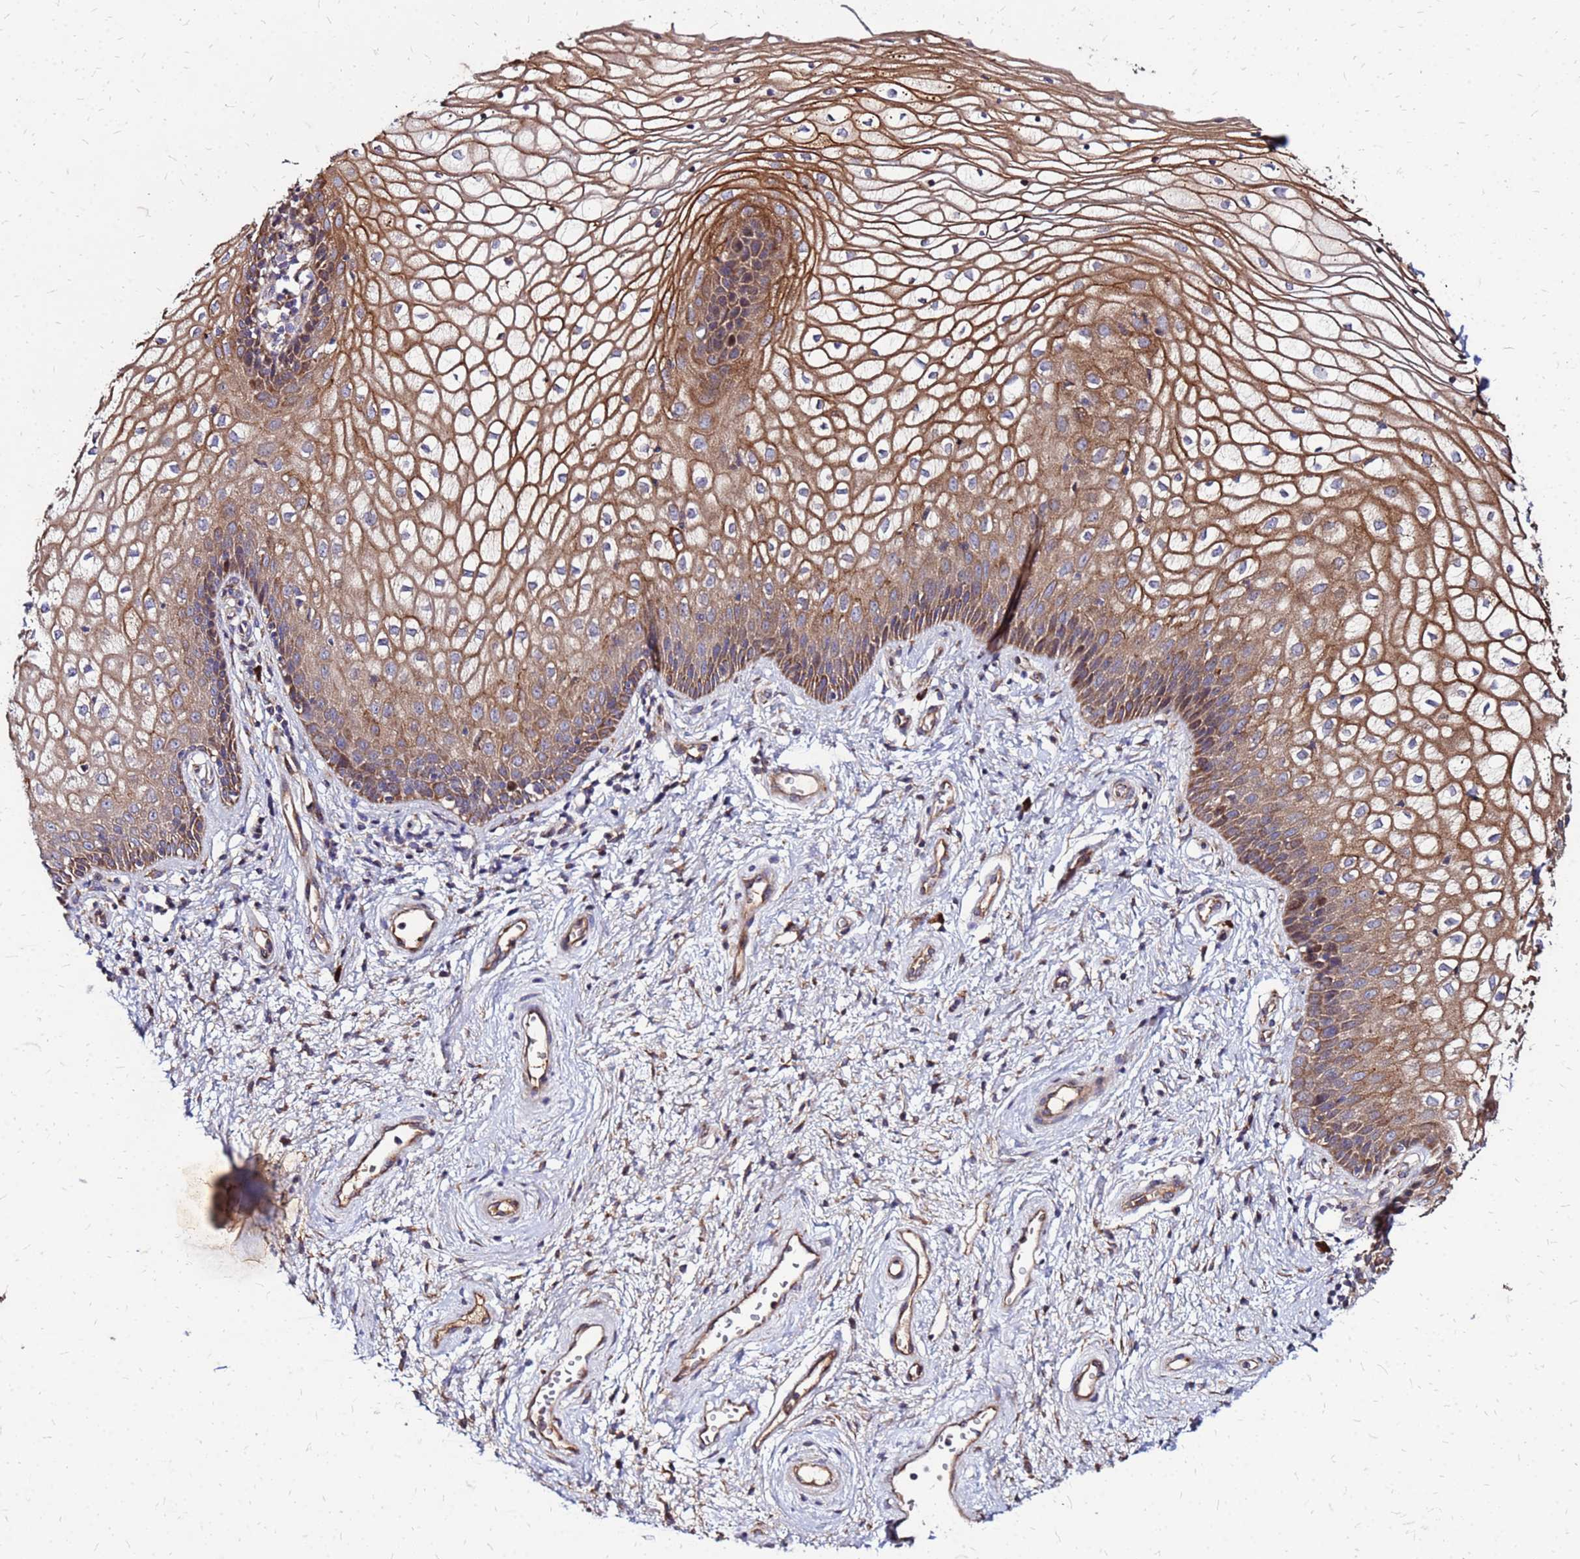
{"staining": {"intensity": "moderate", "quantity": ">75%", "location": "cytoplasmic/membranous"}, "tissue": "vagina", "cell_type": "Squamous epithelial cells", "image_type": "normal", "snomed": [{"axis": "morphology", "description": "Normal tissue, NOS"}, {"axis": "topography", "description": "Vagina"}], "caption": "The immunohistochemical stain shows moderate cytoplasmic/membranous positivity in squamous epithelial cells of benign vagina. Using DAB (3,3'-diaminobenzidine) (brown) and hematoxylin (blue) stains, captured at high magnification using brightfield microscopy.", "gene": "VMO1", "patient": {"sex": "female", "age": 34}}